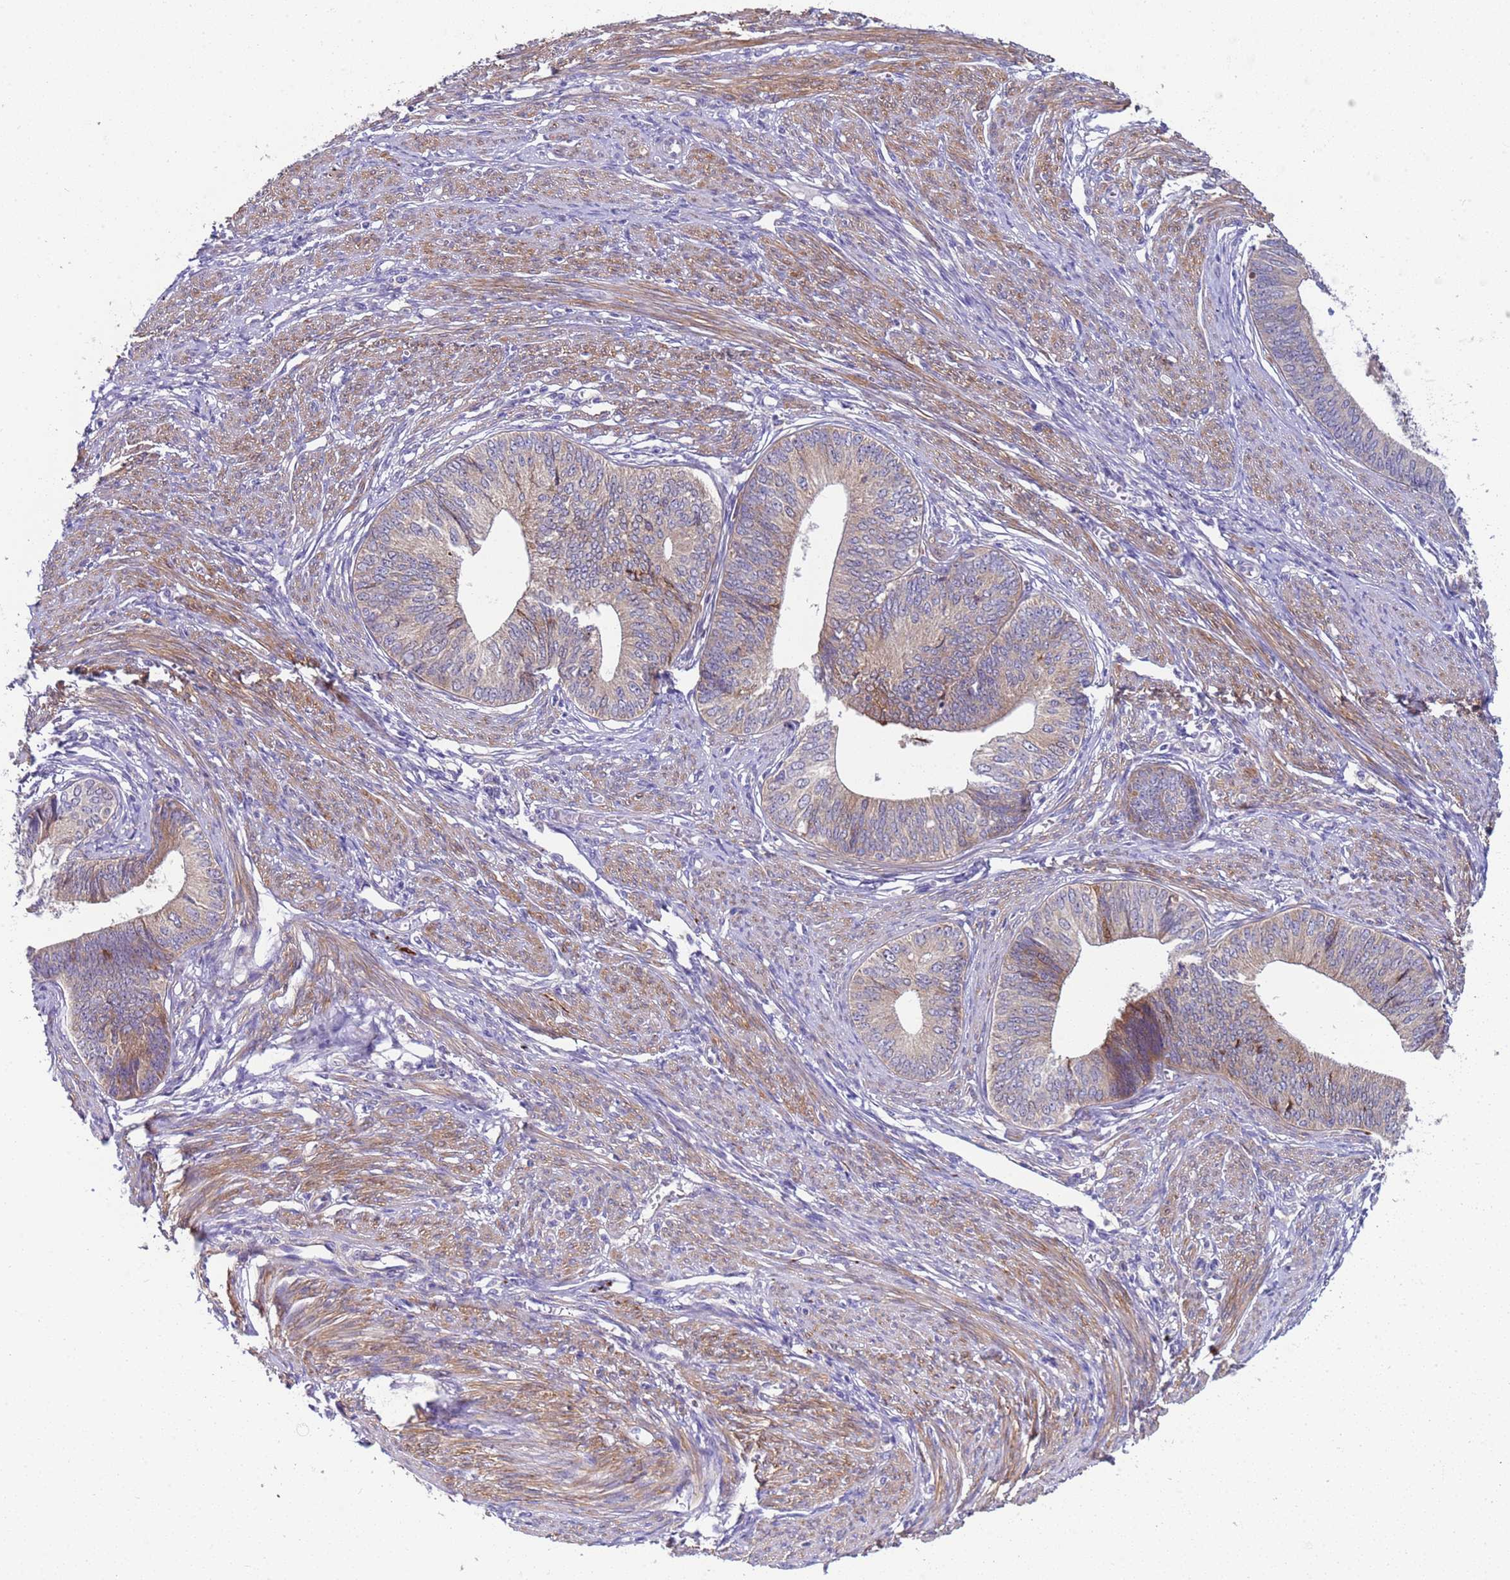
{"staining": {"intensity": "weak", "quantity": "25%-75%", "location": "cytoplasmic/membranous"}, "tissue": "endometrial cancer", "cell_type": "Tumor cells", "image_type": "cancer", "snomed": [{"axis": "morphology", "description": "Adenocarcinoma, NOS"}, {"axis": "topography", "description": "Endometrium"}], "caption": "Protein staining of endometrial adenocarcinoma tissue reveals weak cytoplasmic/membranous positivity in about 25%-75% of tumor cells. (DAB (3,3'-diaminobenzidine) = brown stain, brightfield microscopy at high magnification).", "gene": "PAQR7", "patient": {"sex": "female", "age": 68}}